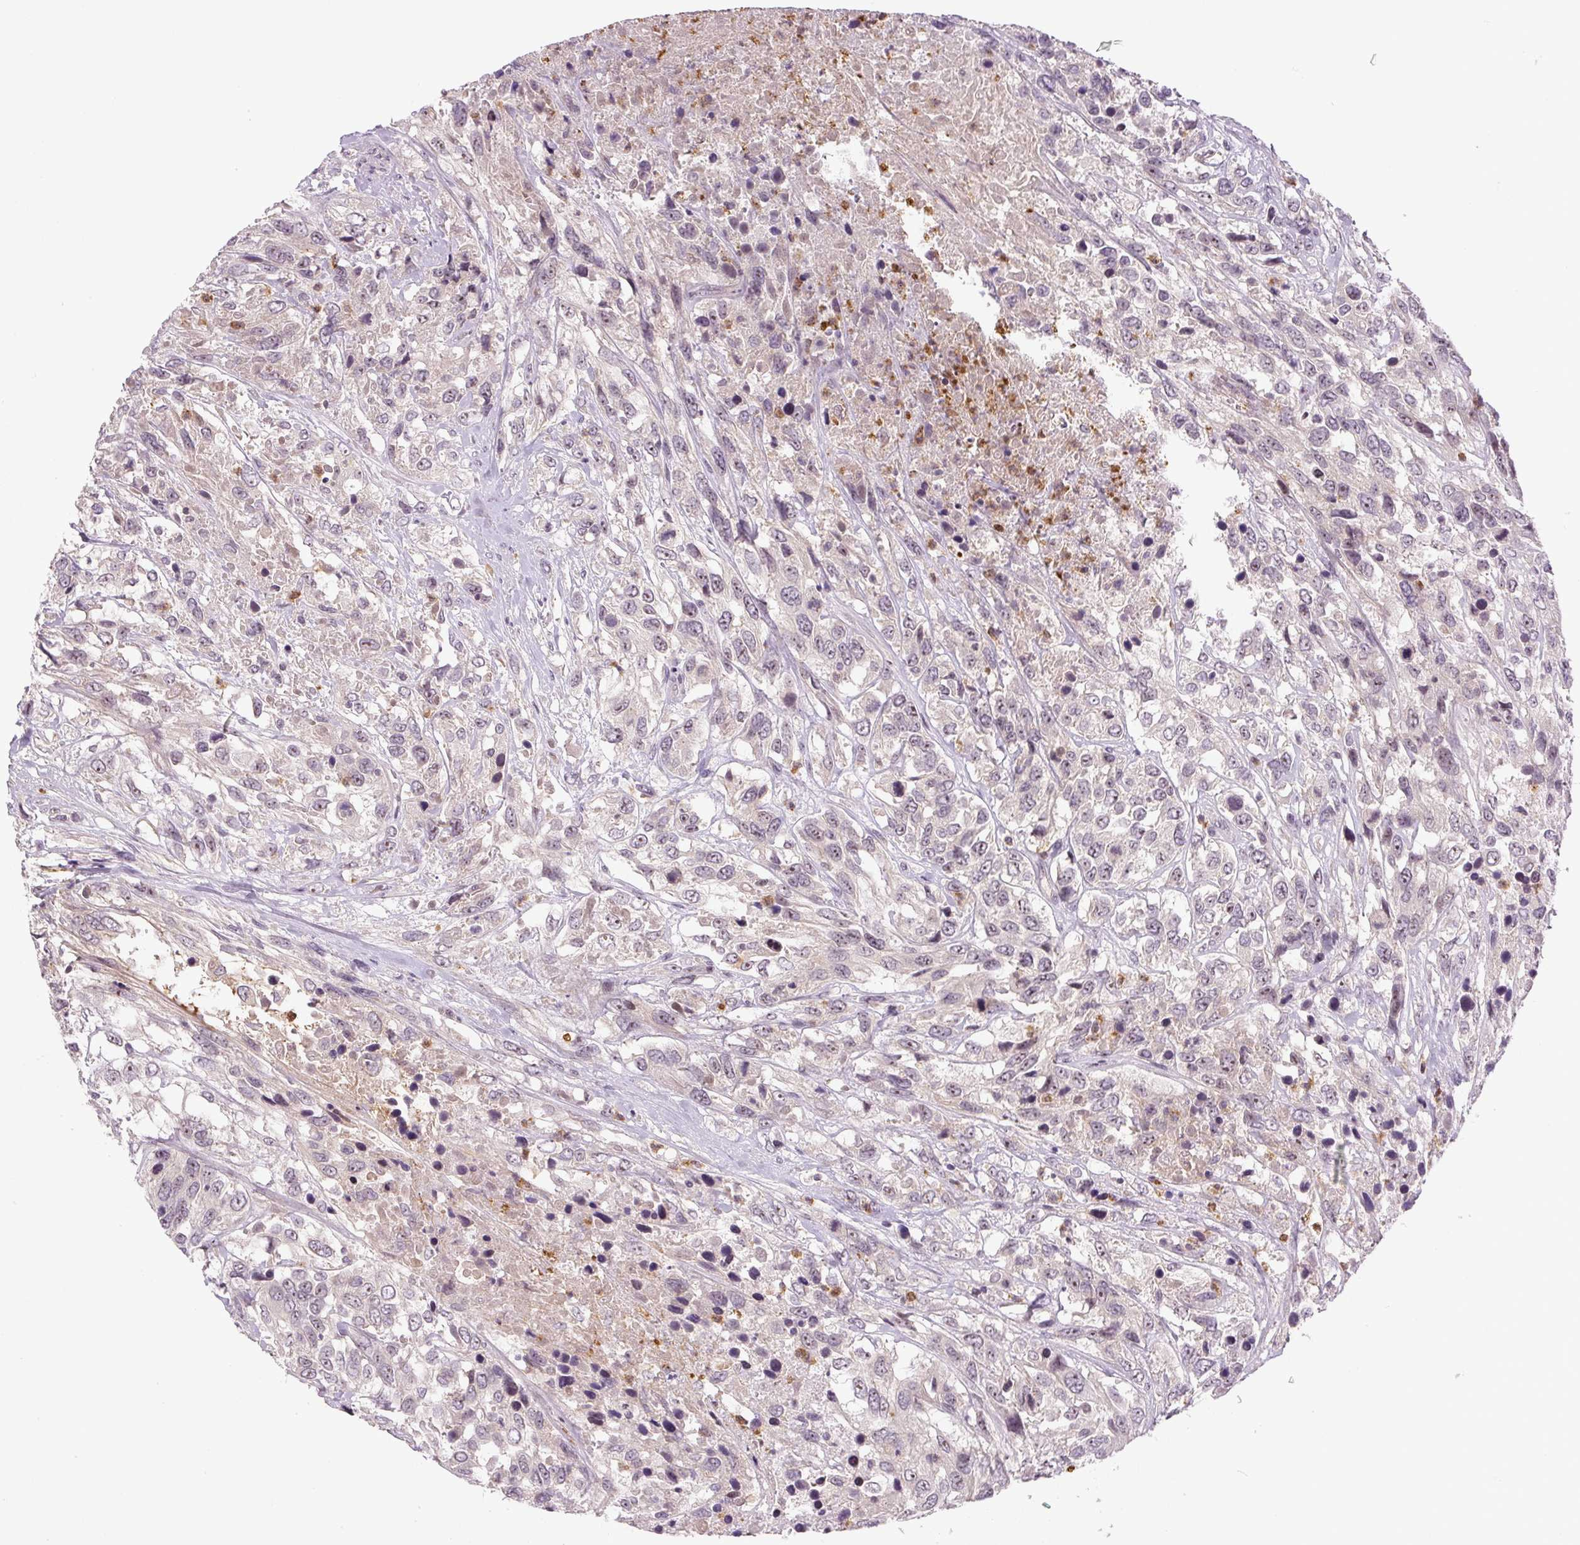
{"staining": {"intensity": "negative", "quantity": "none", "location": "none"}, "tissue": "urothelial cancer", "cell_type": "Tumor cells", "image_type": "cancer", "snomed": [{"axis": "morphology", "description": "Urothelial carcinoma, High grade"}, {"axis": "topography", "description": "Urinary bladder"}], "caption": "Immunohistochemical staining of urothelial cancer exhibits no significant expression in tumor cells.", "gene": "SGF29", "patient": {"sex": "female", "age": 70}}